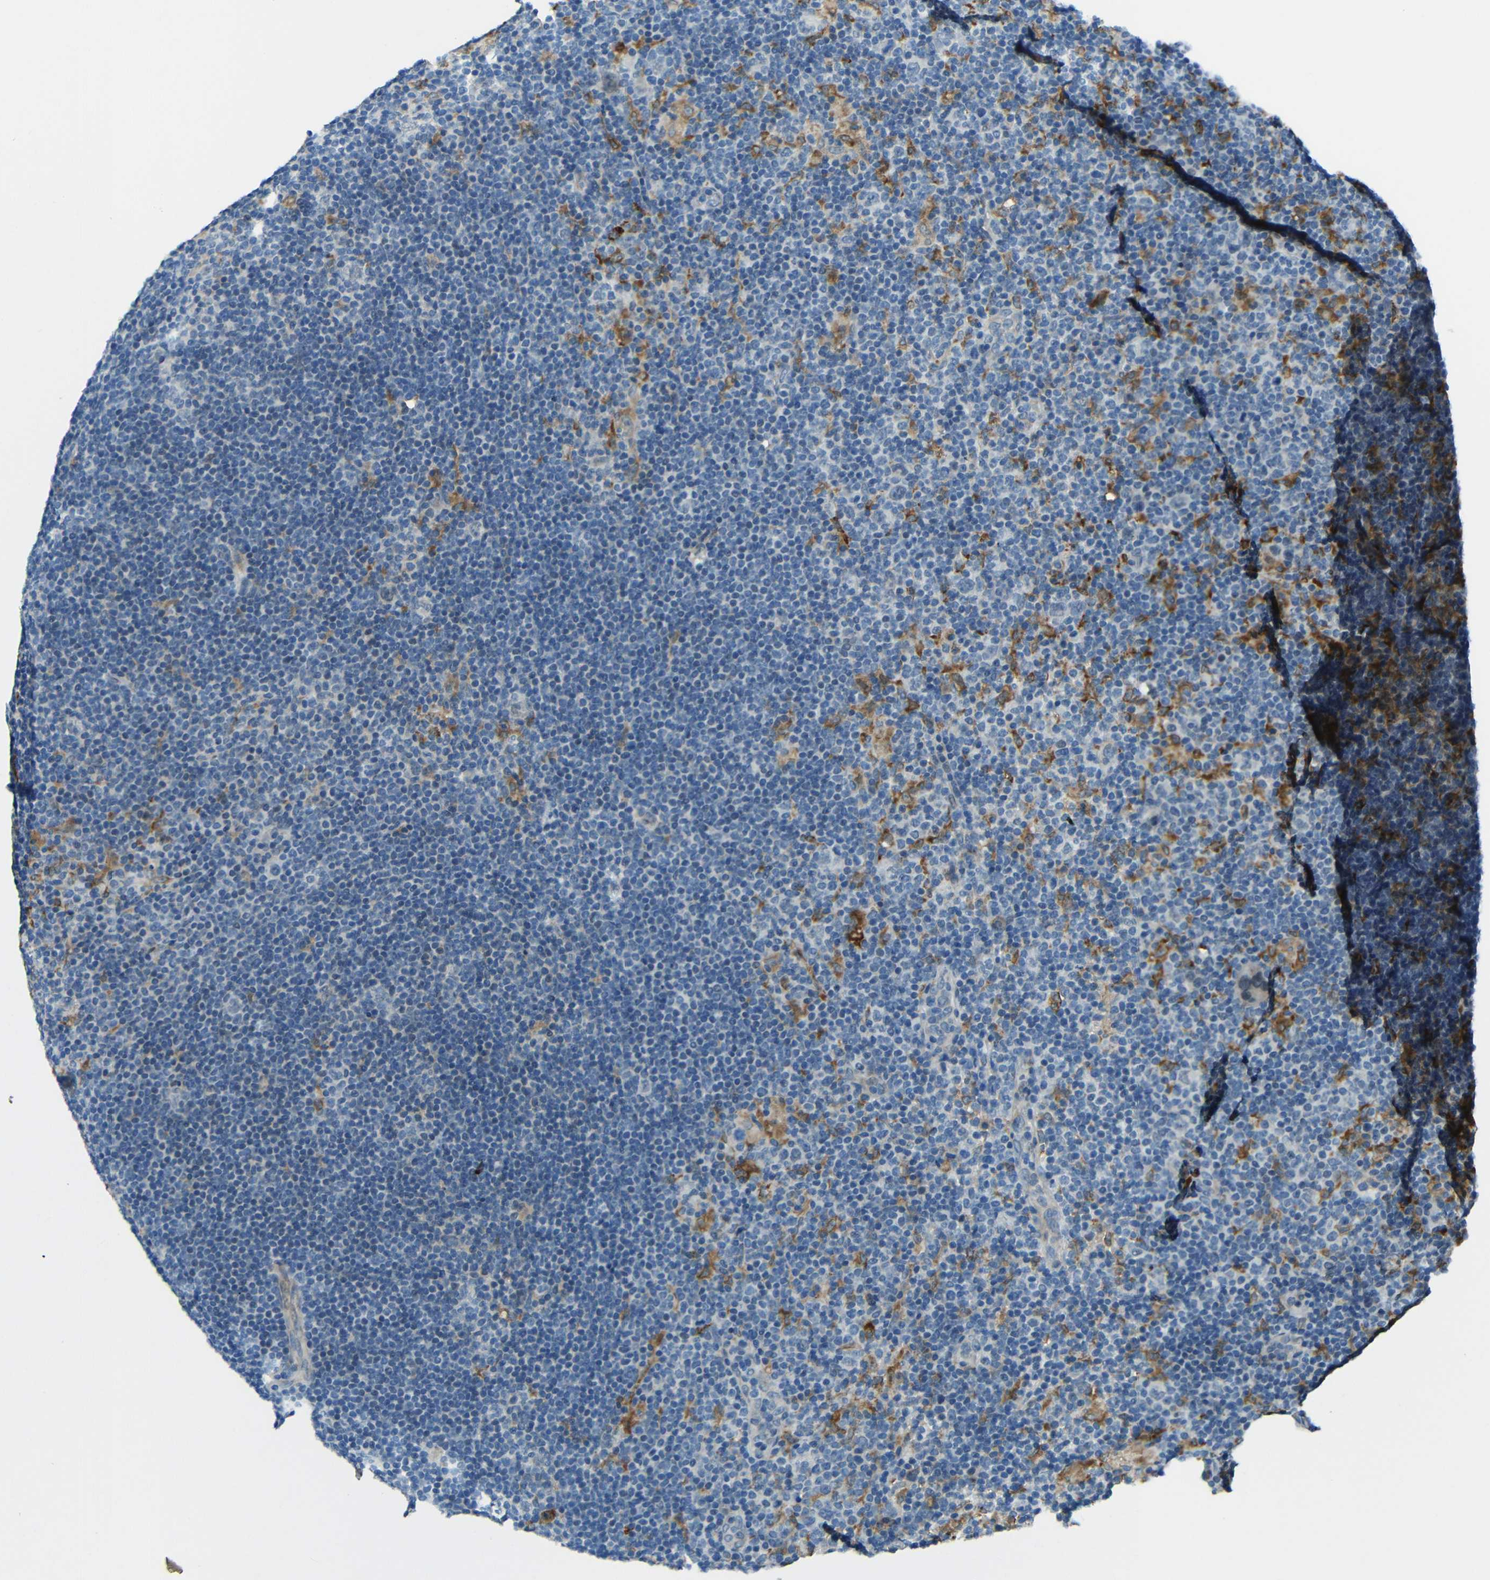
{"staining": {"intensity": "negative", "quantity": "none", "location": "none"}, "tissue": "lymphoma", "cell_type": "Tumor cells", "image_type": "cancer", "snomed": [{"axis": "morphology", "description": "Hodgkin's disease, NOS"}, {"axis": "topography", "description": "Lymph node"}], "caption": "Micrograph shows no protein staining in tumor cells of lymphoma tissue.", "gene": "ANKRD22", "patient": {"sex": "female", "age": 57}}